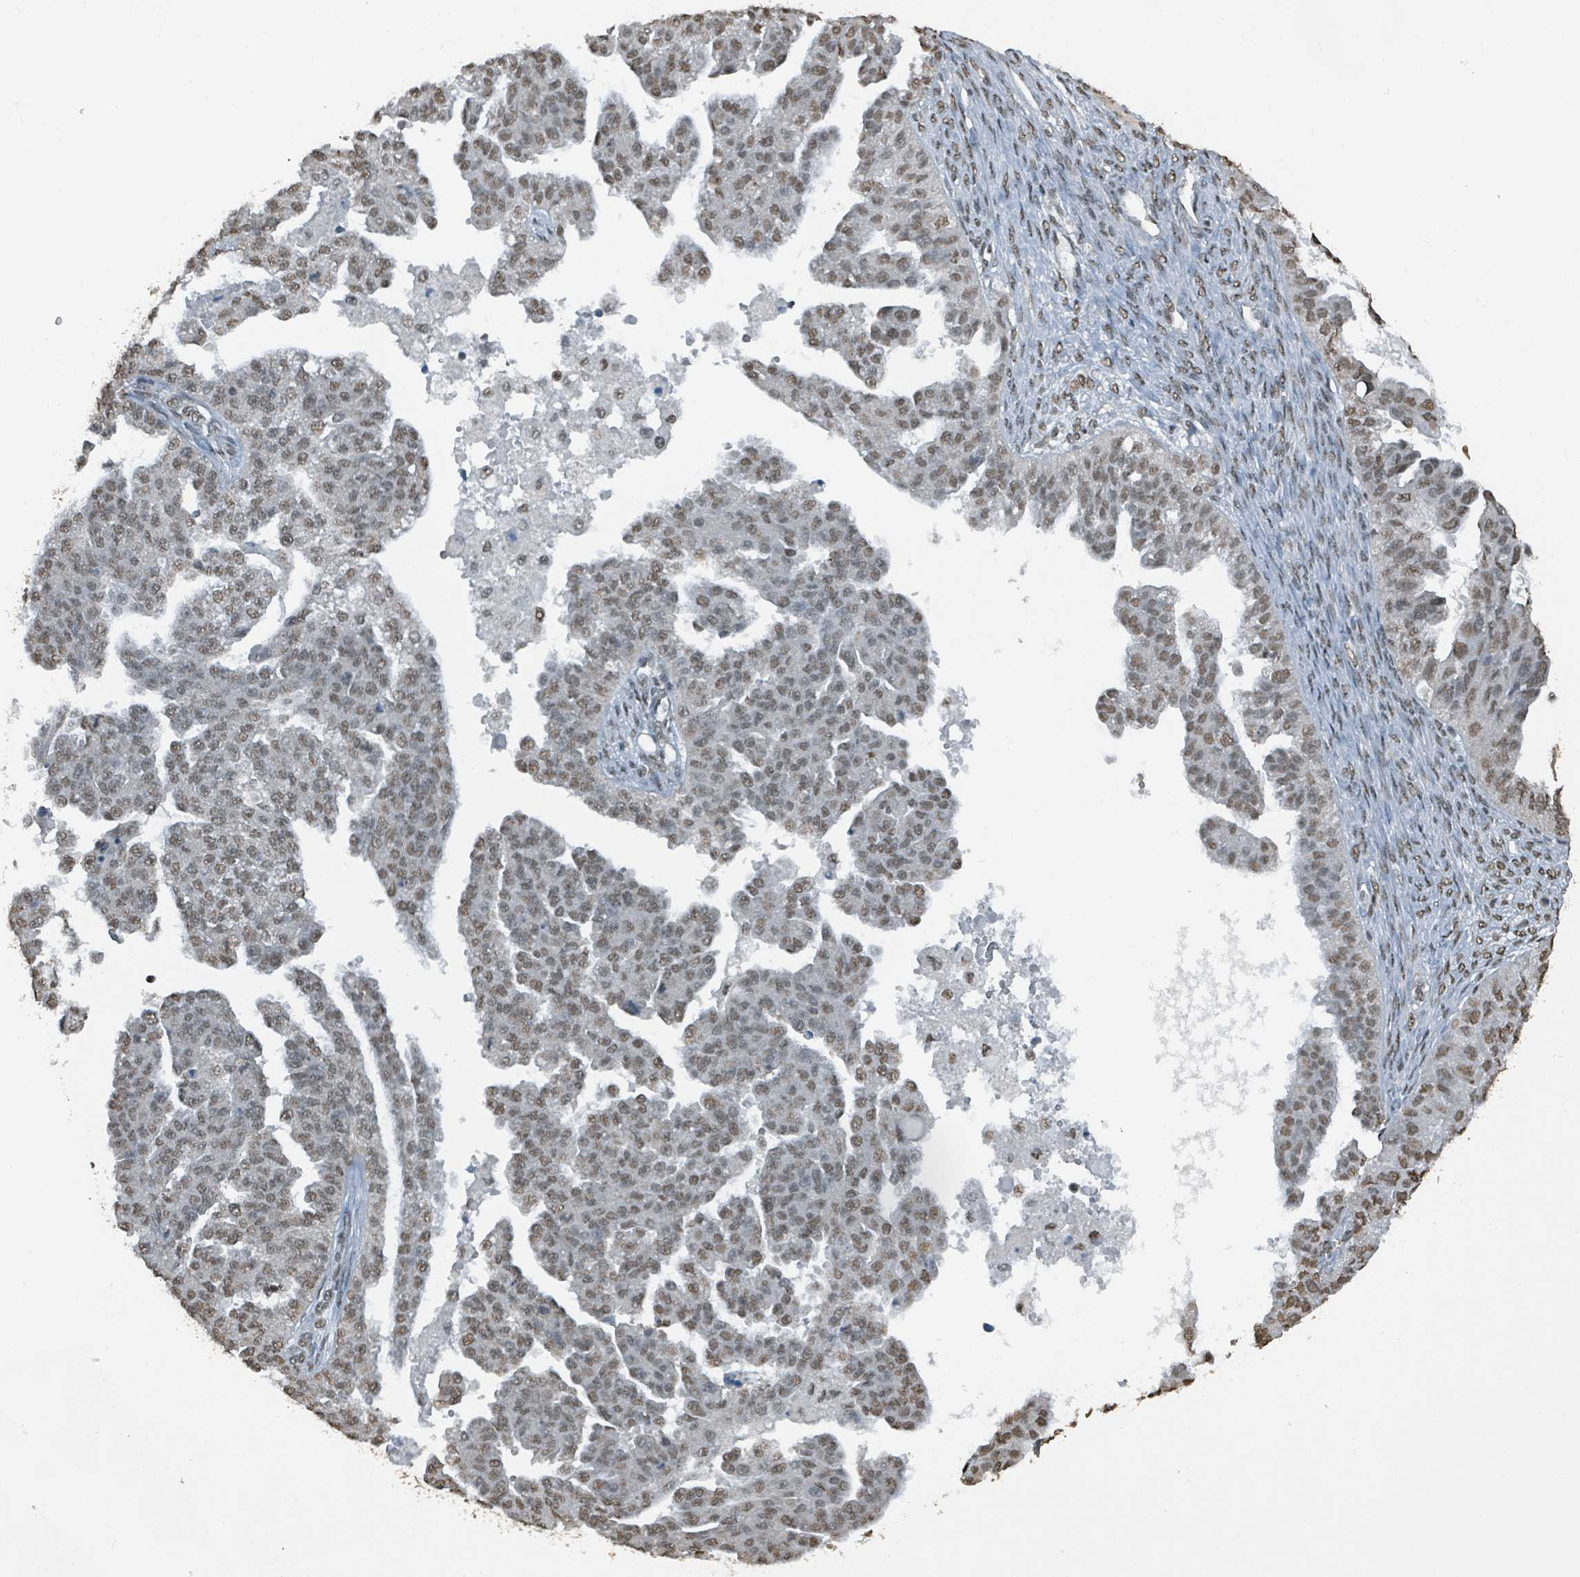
{"staining": {"intensity": "moderate", "quantity": ">75%", "location": "nuclear"}, "tissue": "ovarian cancer", "cell_type": "Tumor cells", "image_type": "cancer", "snomed": [{"axis": "morphology", "description": "Cystadenocarcinoma, serous, NOS"}, {"axis": "topography", "description": "Ovary"}], "caption": "Tumor cells show medium levels of moderate nuclear expression in approximately >75% of cells in human ovarian cancer.", "gene": "PHIP", "patient": {"sex": "female", "age": 58}}